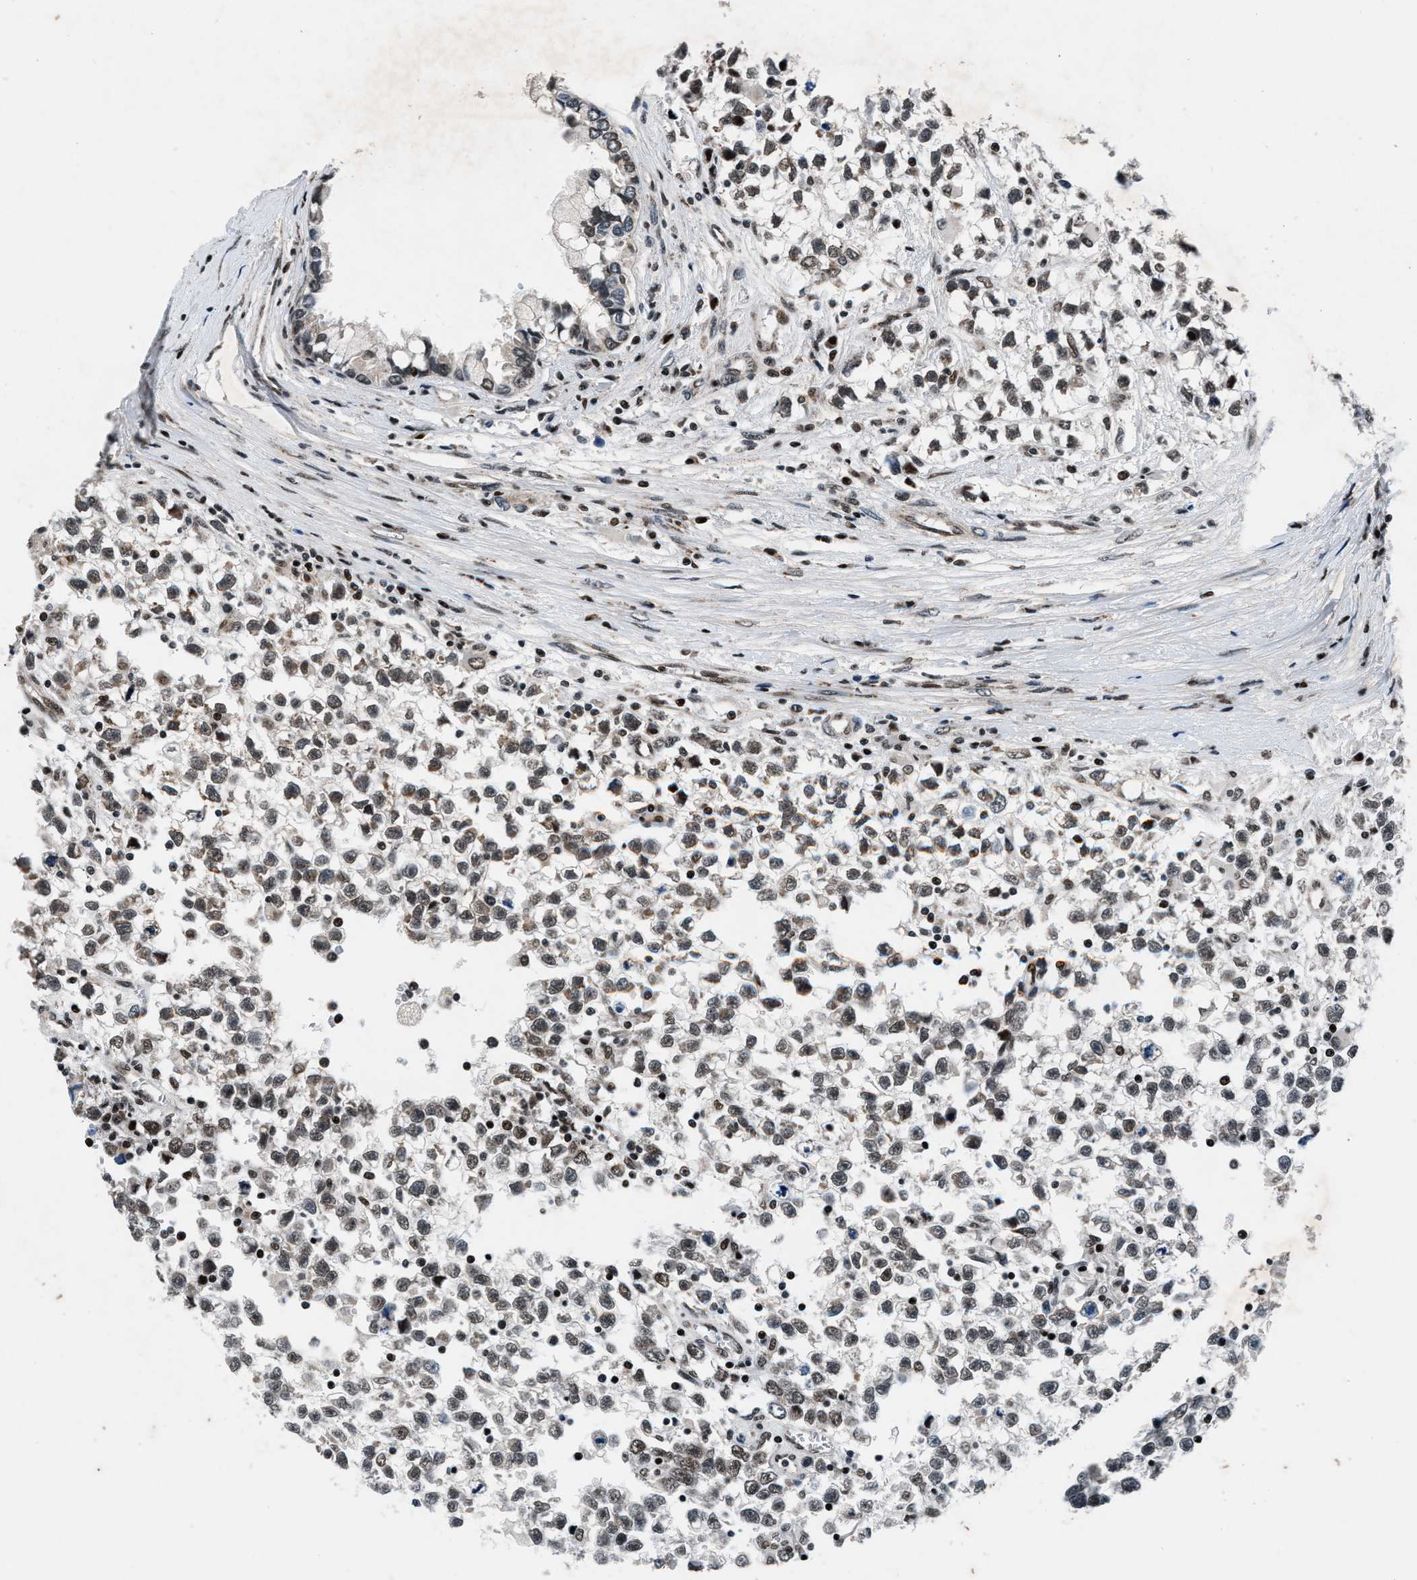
{"staining": {"intensity": "weak", "quantity": ">75%", "location": "nuclear"}, "tissue": "testis cancer", "cell_type": "Tumor cells", "image_type": "cancer", "snomed": [{"axis": "morphology", "description": "Seminoma, NOS"}, {"axis": "morphology", "description": "Carcinoma, Embryonal, NOS"}, {"axis": "topography", "description": "Testis"}], "caption": "The image displays staining of testis seminoma, revealing weak nuclear protein expression (brown color) within tumor cells. The protein of interest is shown in brown color, while the nuclei are stained blue.", "gene": "PRRC2B", "patient": {"sex": "male", "age": 51}}